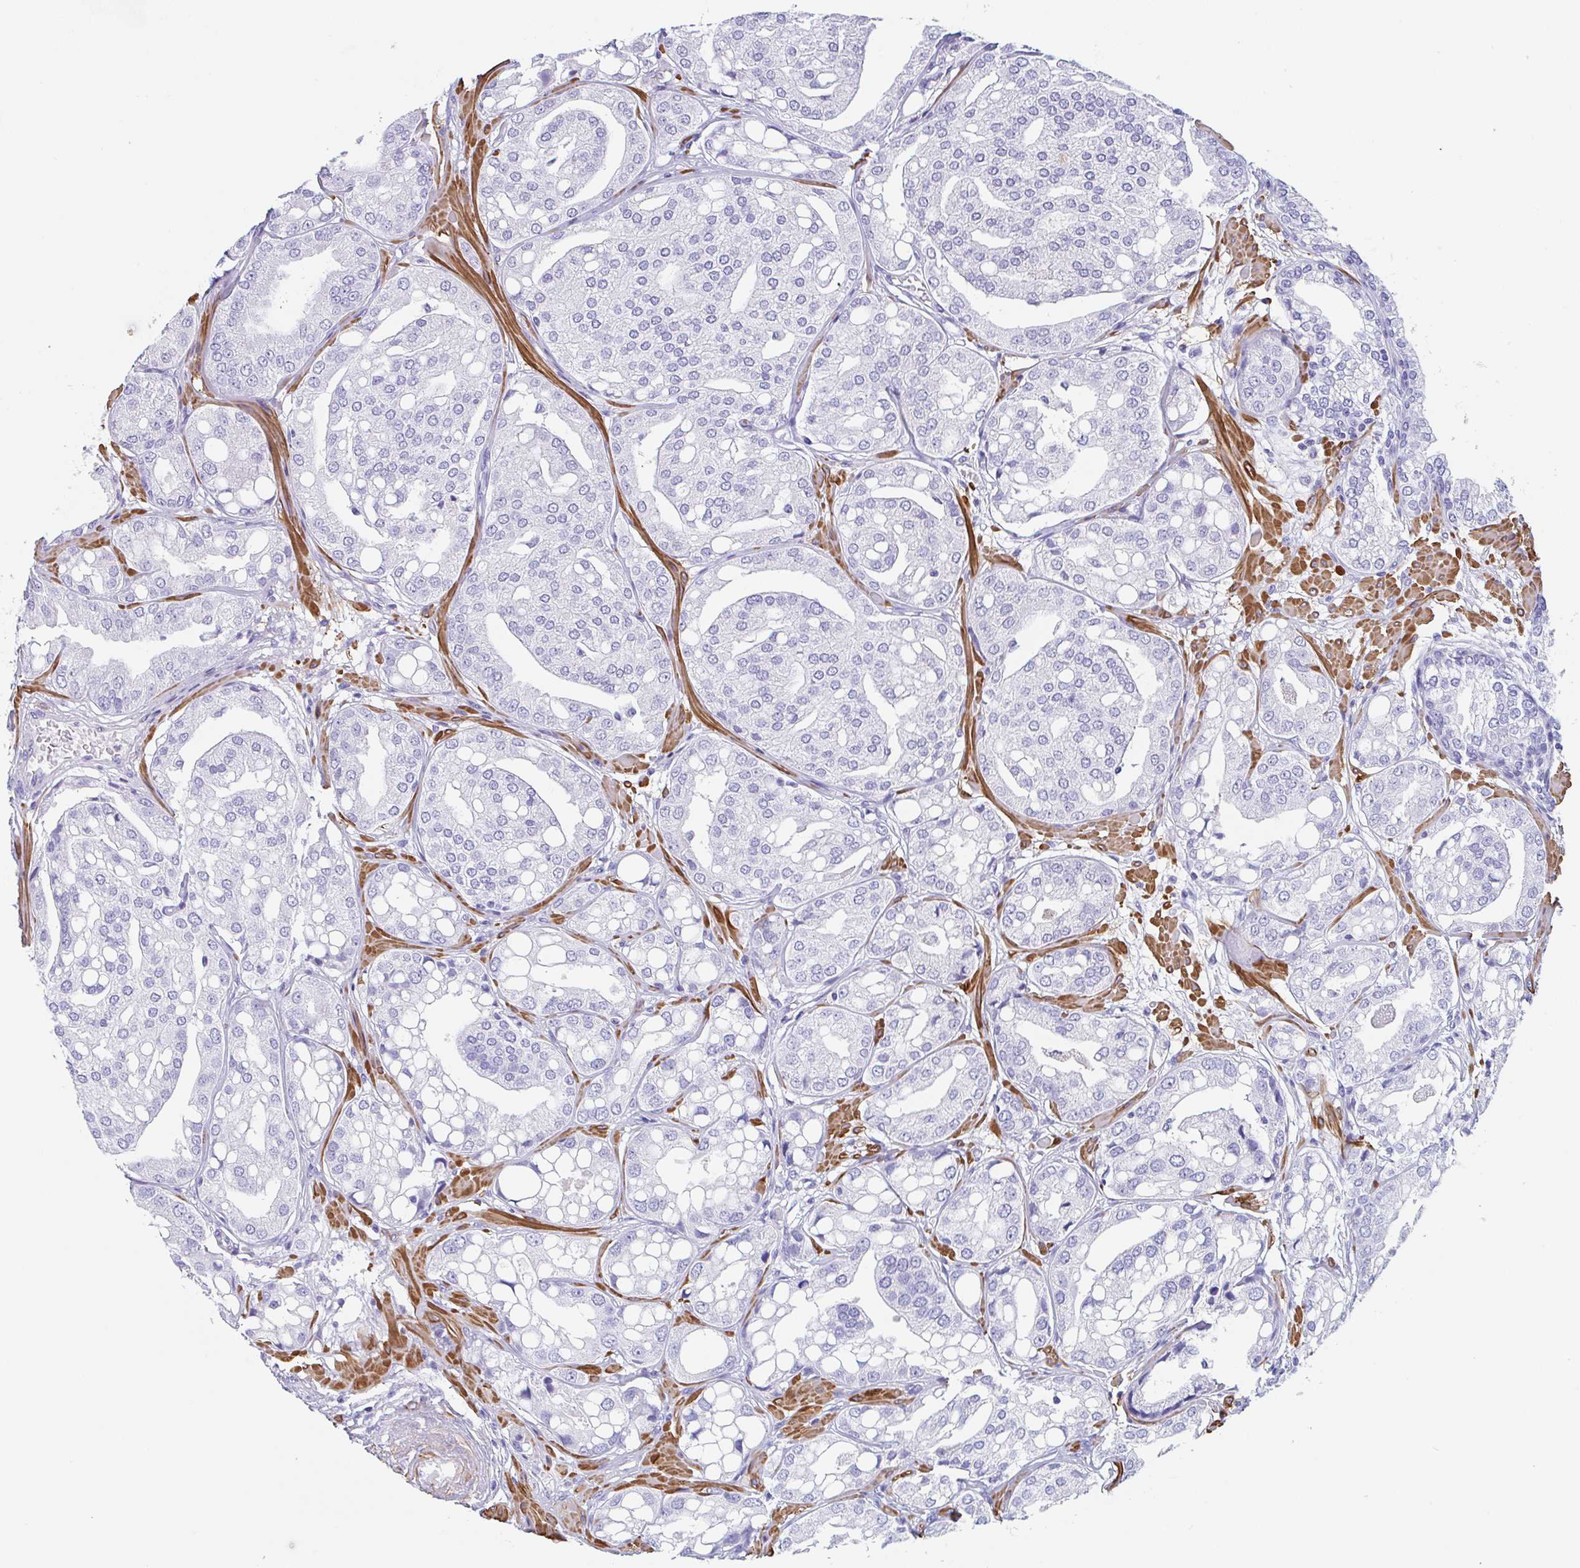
{"staining": {"intensity": "negative", "quantity": "none", "location": "none"}, "tissue": "renal cancer", "cell_type": "Tumor cells", "image_type": "cancer", "snomed": [{"axis": "morphology", "description": "Adenocarcinoma, NOS"}, {"axis": "topography", "description": "Urinary bladder"}], "caption": "DAB immunohistochemical staining of adenocarcinoma (renal) reveals no significant staining in tumor cells.", "gene": "TAS2R41", "patient": {"sex": "male", "age": 61}}